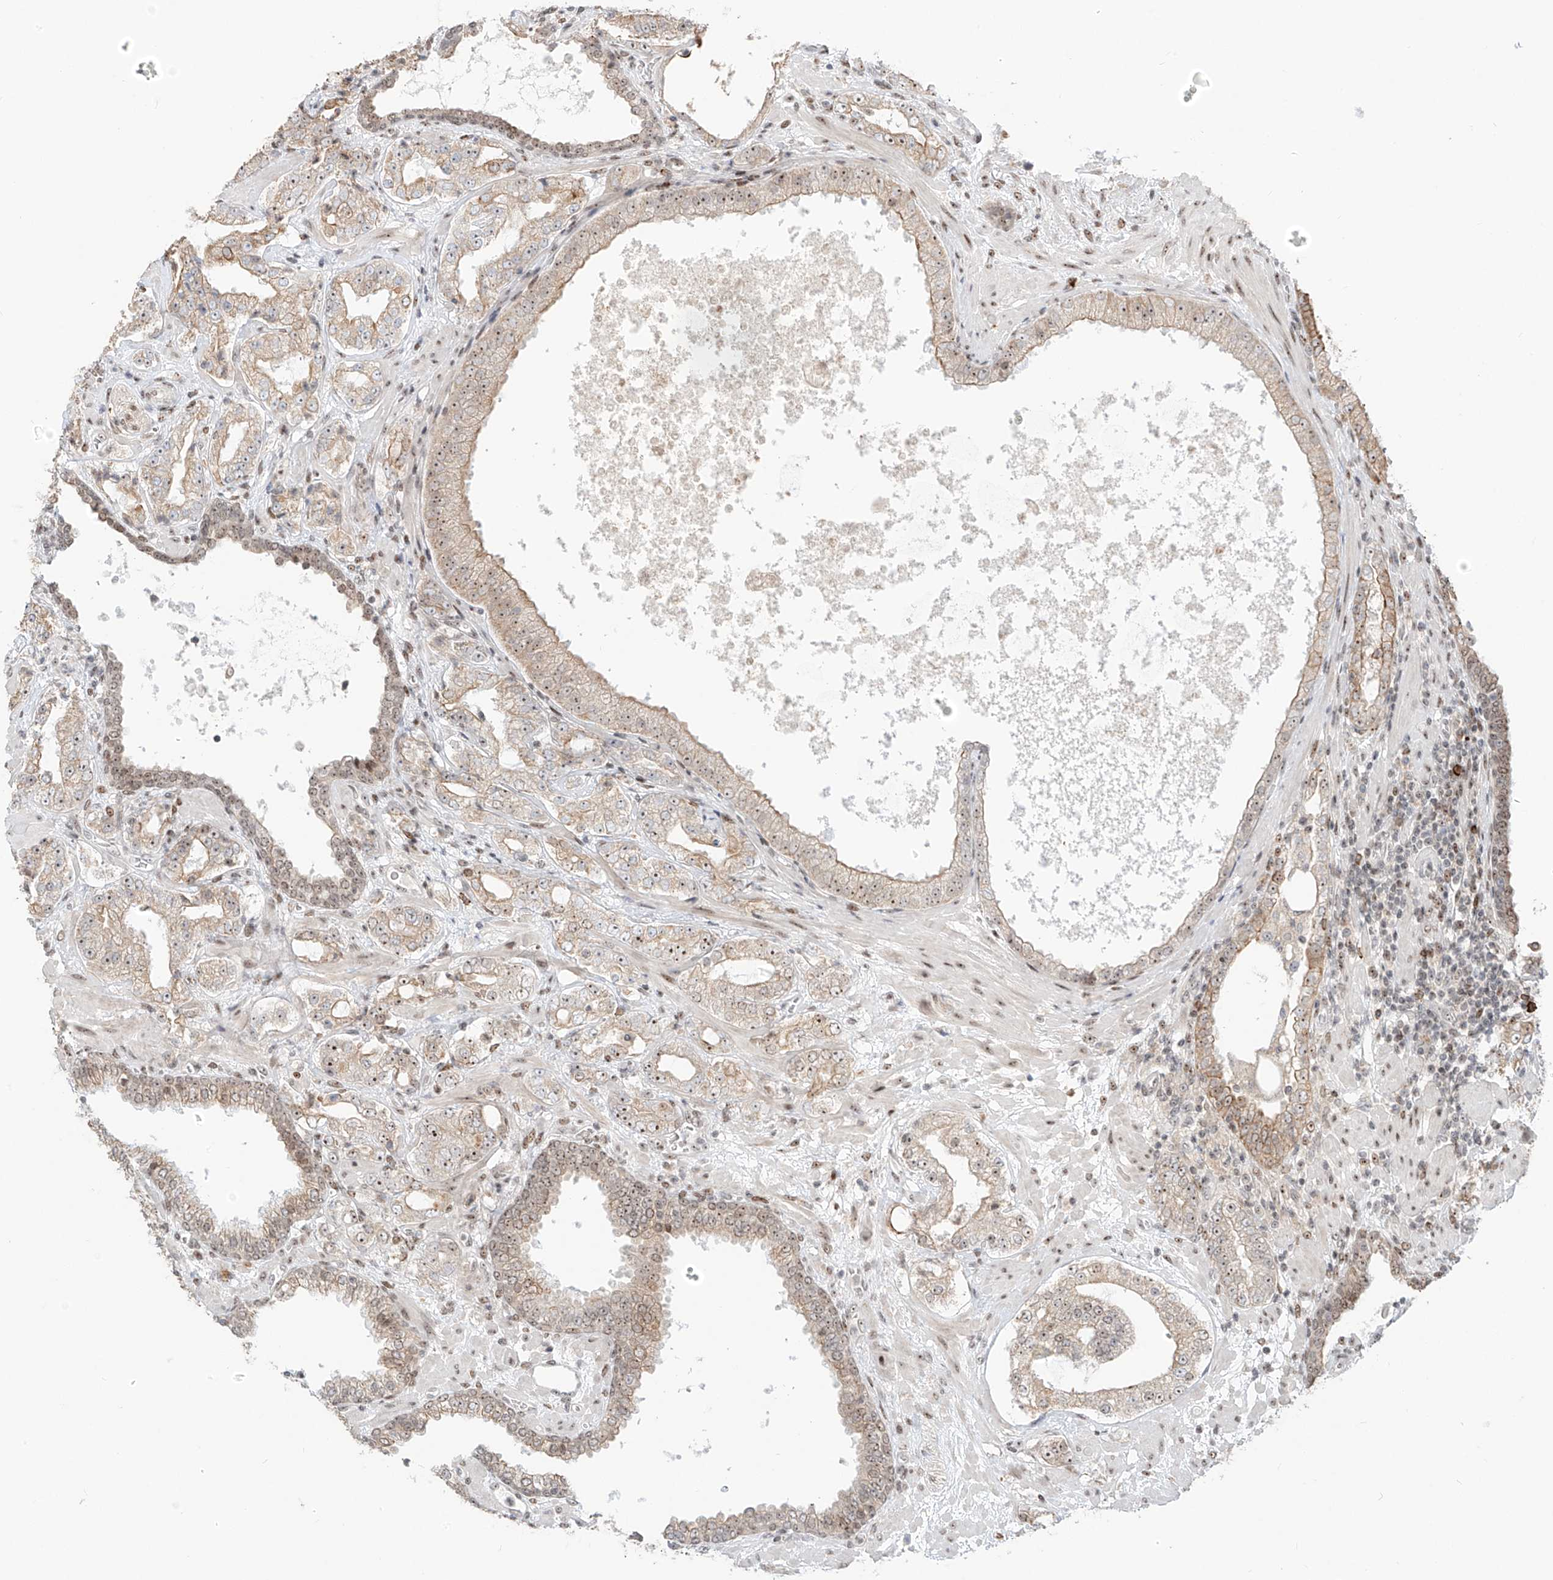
{"staining": {"intensity": "weak", "quantity": ">75%", "location": "cytoplasmic/membranous,nuclear"}, "tissue": "prostate cancer", "cell_type": "Tumor cells", "image_type": "cancer", "snomed": [{"axis": "morphology", "description": "Adenocarcinoma, High grade"}, {"axis": "topography", "description": "Prostate"}], "caption": "A high-resolution histopathology image shows immunohistochemistry (IHC) staining of adenocarcinoma (high-grade) (prostate), which reveals weak cytoplasmic/membranous and nuclear expression in about >75% of tumor cells.", "gene": "ZNF512", "patient": {"sex": "male", "age": 64}}